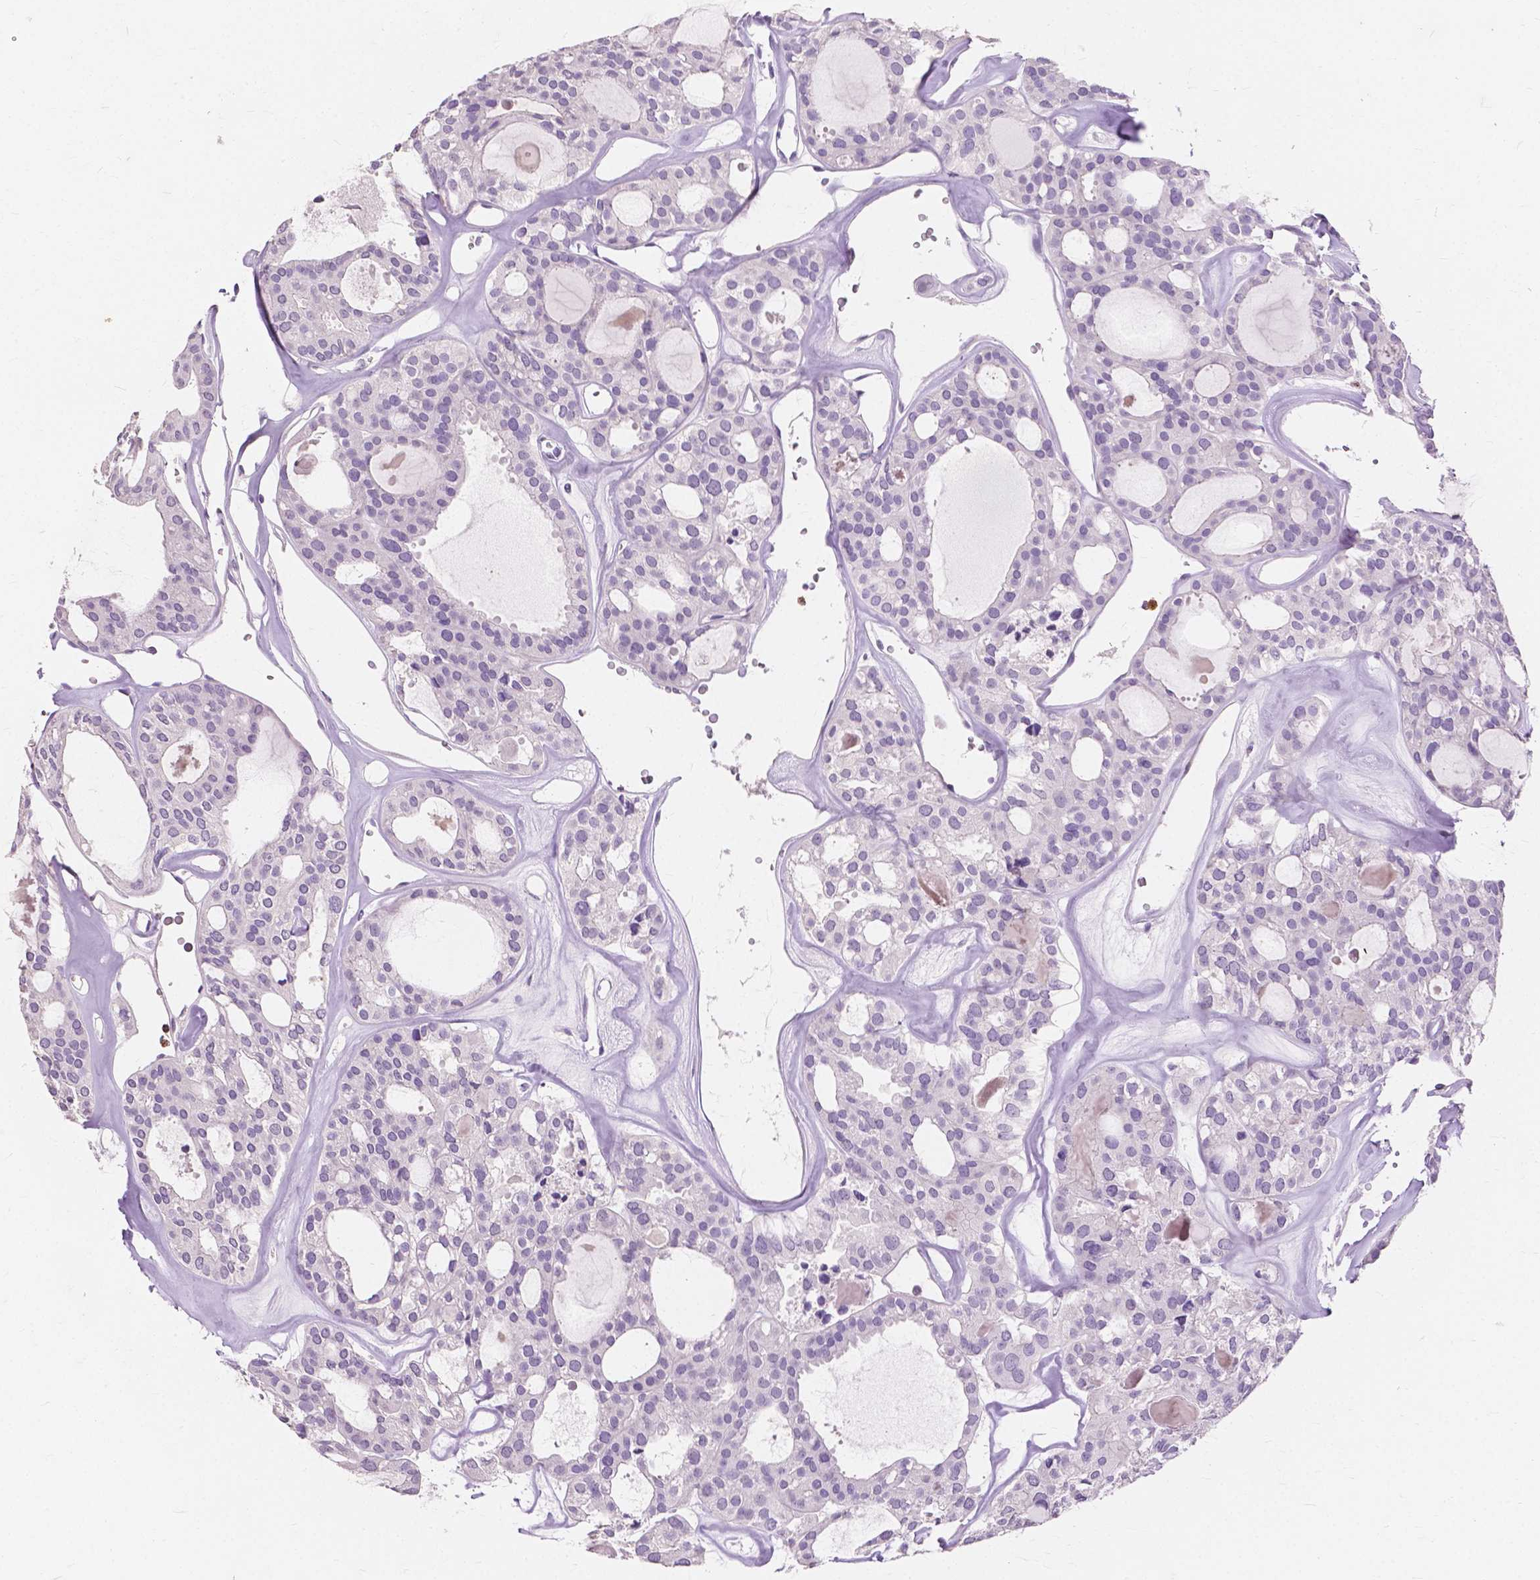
{"staining": {"intensity": "negative", "quantity": "none", "location": "none"}, "tissue": "thyroid cancer", "cell_type": "Tumor cells", "image_type": "cancer", "snomed": [{"axis": "morphology", "description": "Follicular adenoma carcinoma, NOS"}, {"axis": "topography", "description": "Thyroid gland"}], "caption": "Tumor cells are negative for protein expression in human thyroid cancer.", "gene": "CXCR2", "patient": {"sex": "male", "age": 75}}